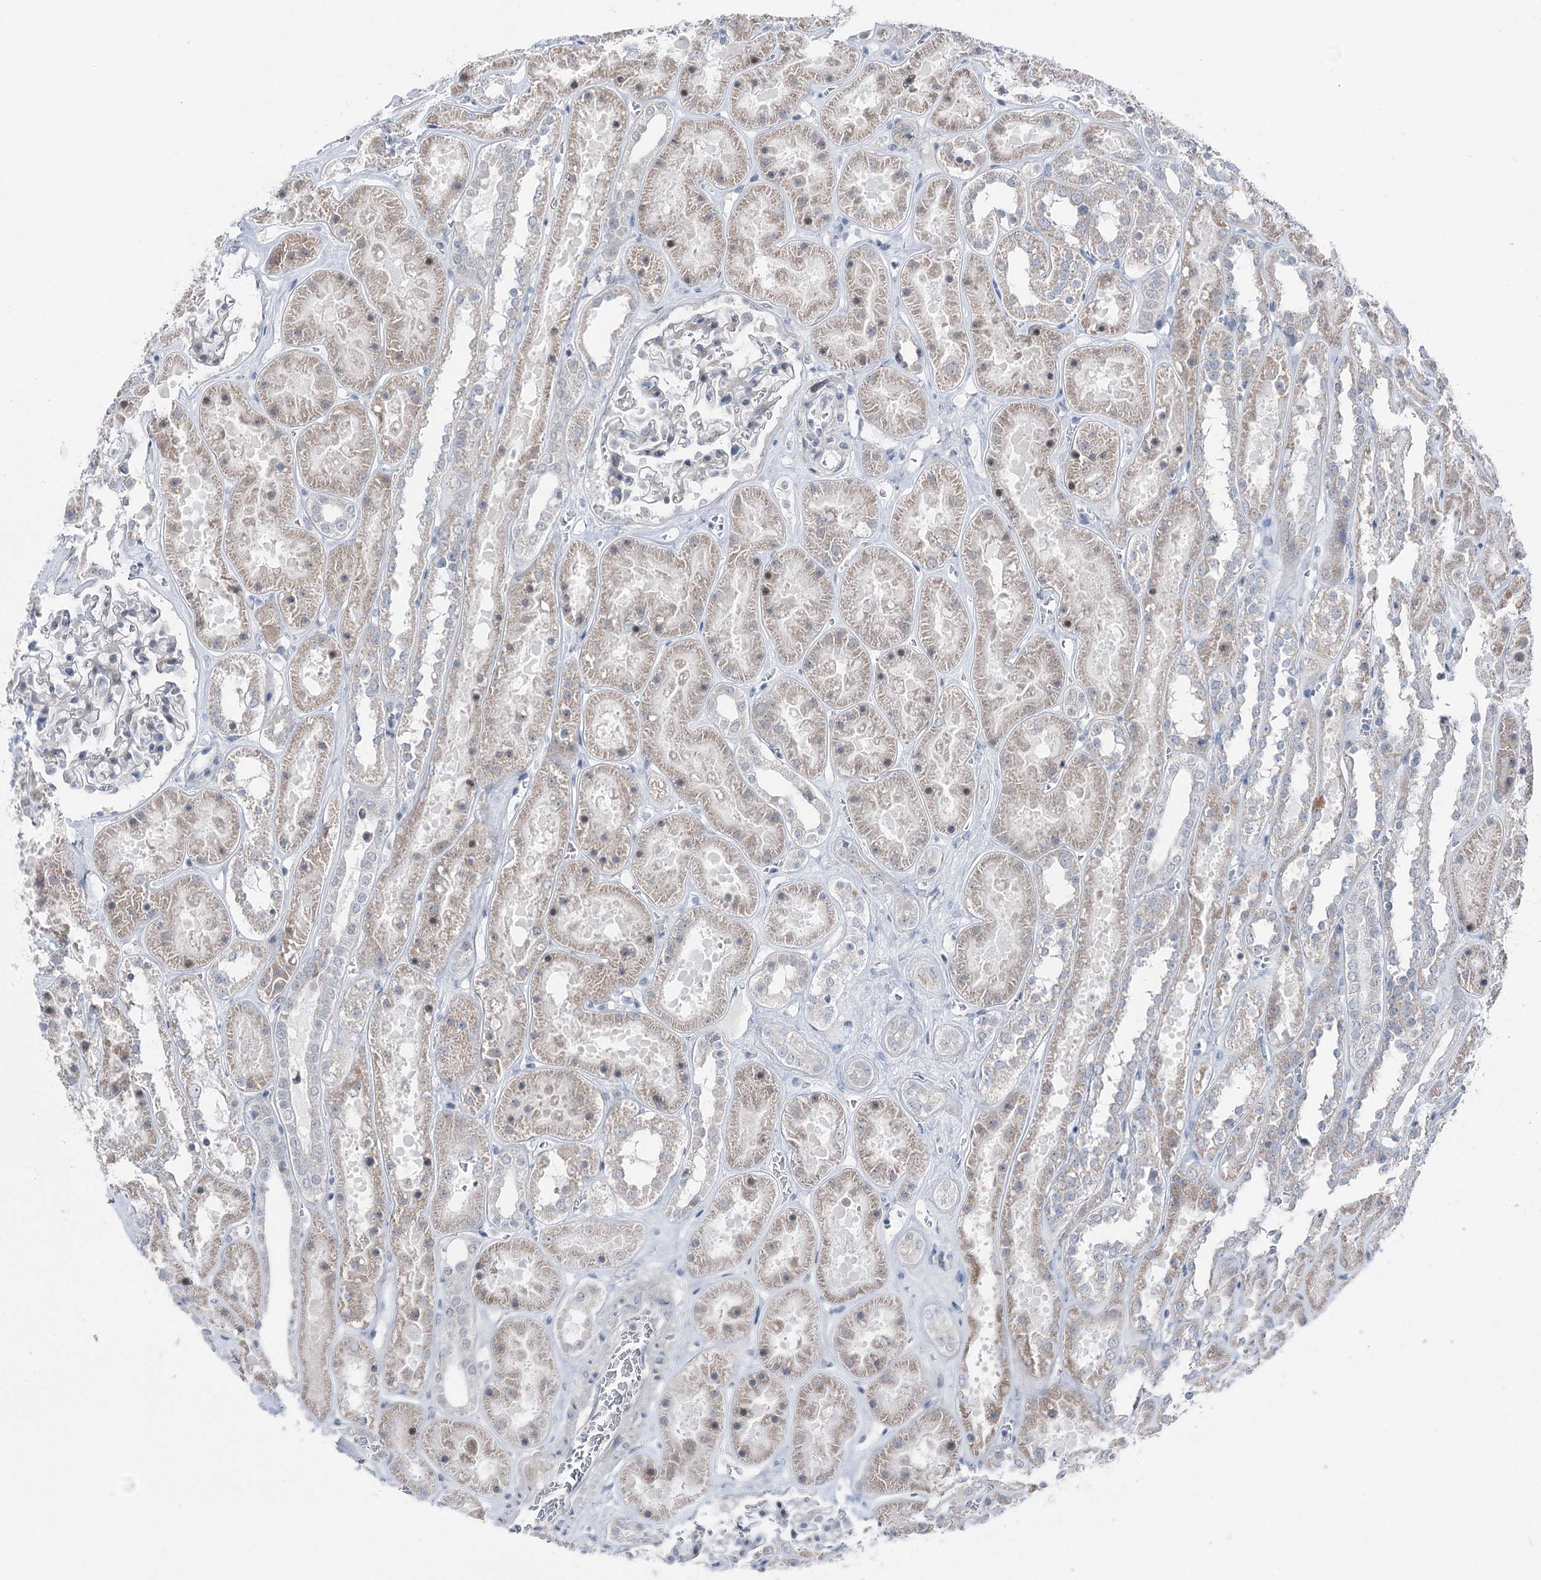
{"staining": {"intensity": "negative", "quantity": "none", "location": "none"}, "tissue": "kidney", "cell_type": "Cells in glomeruli", "image_type": "normal", "snomed": [{"axis": "morphology", "description": "Normal tissue, NOS"}, {"axis": "topography", "description": "Kidney"}], "caption": "This is an immunohistochemistry photomicrograph of benign human kidney. There is no staining in cells in glomeruli.", "gene": "STEEP1", "patient": {"sex": "female", "age": 41}}